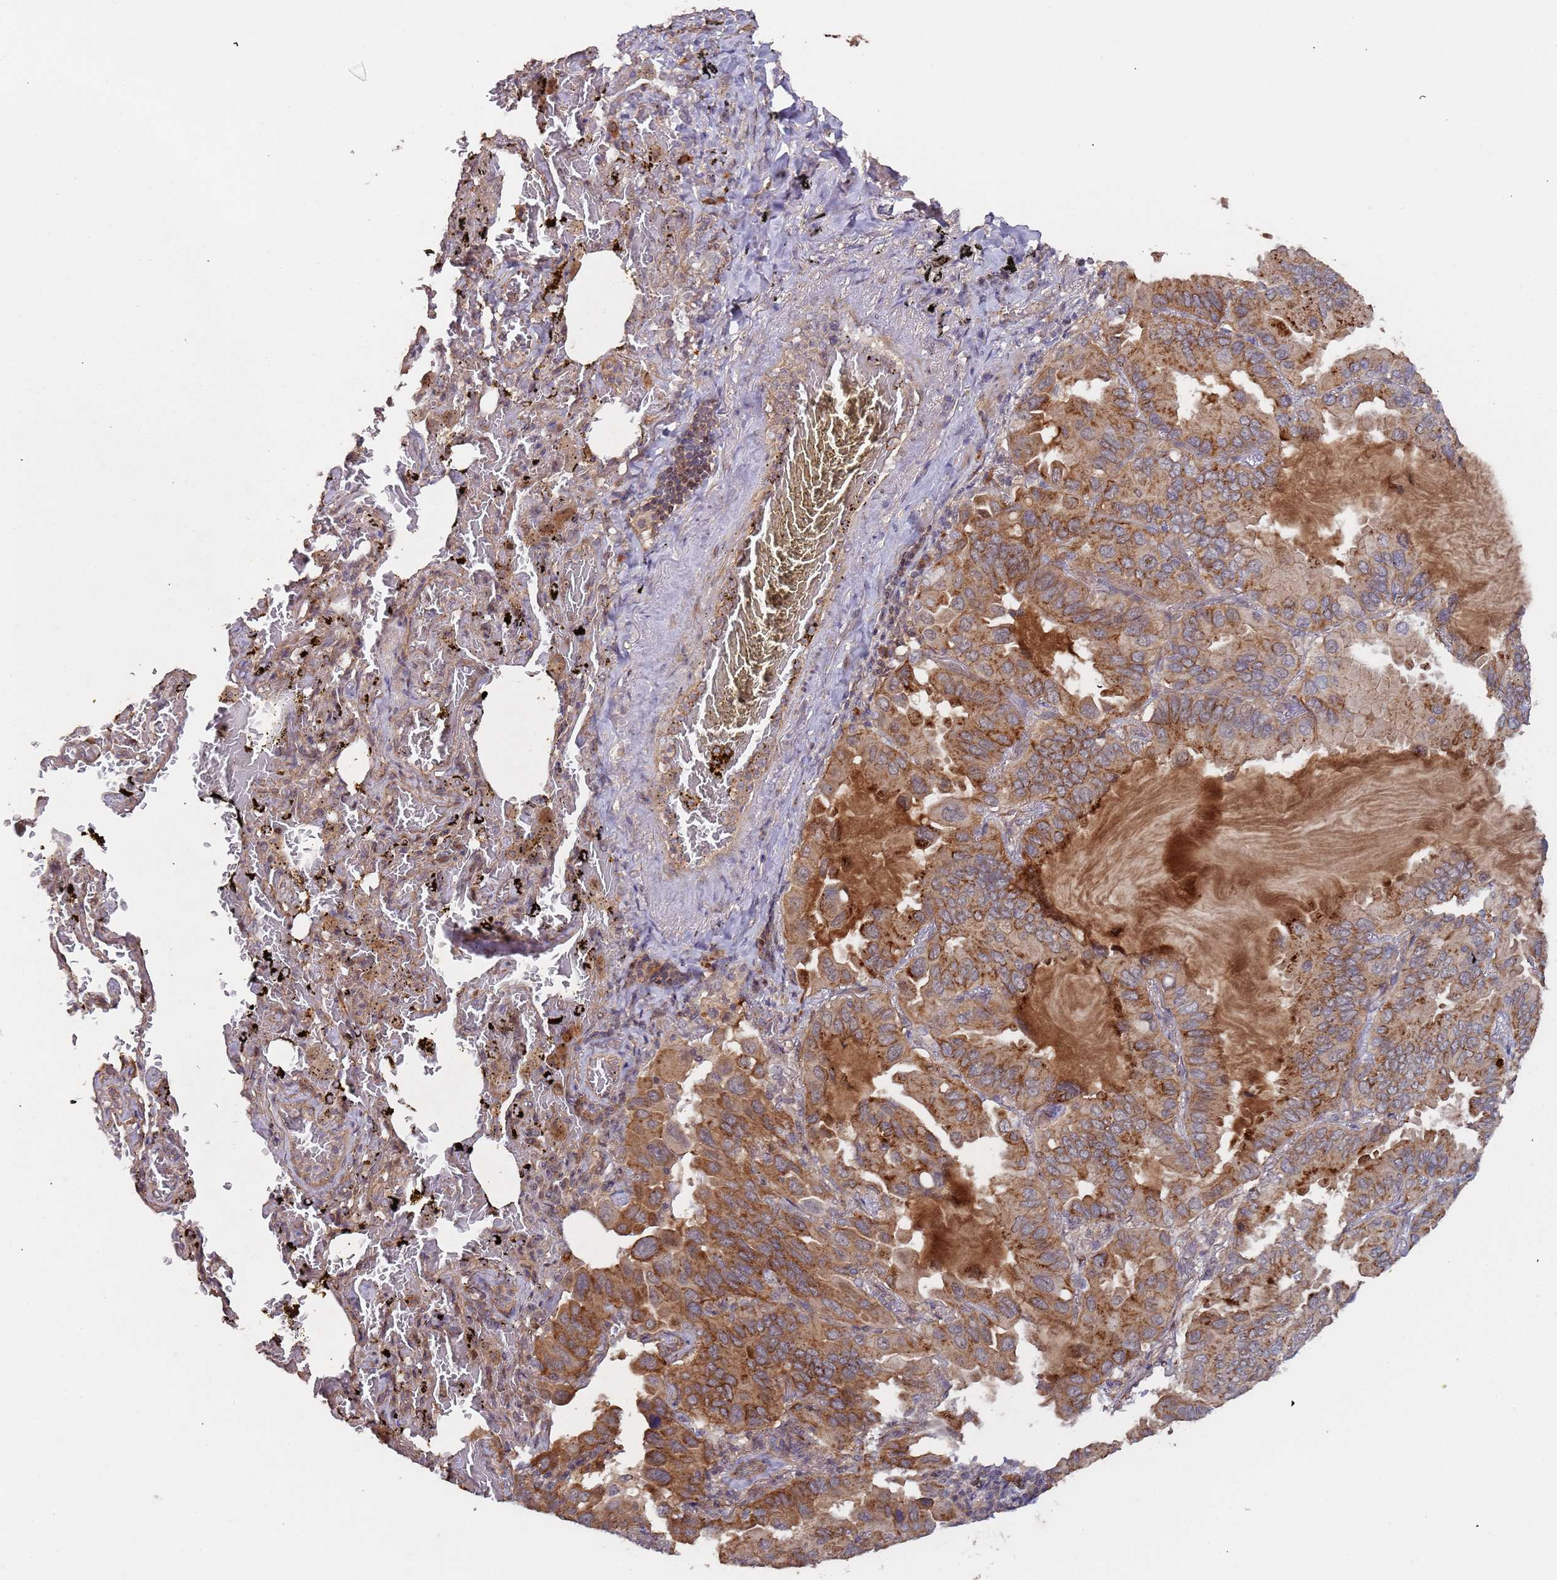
{"staining": {"intensity": "moderate", "quantity": ">75%", "location": "cytoplasmic/membranous"}, "tissue": "lung cancer", "cell_type": "Tumor cells", "image_type": "cancer", "snomed": [{"axis": "morphology", "description": "Adenocarcinoma, NOS"}, {"axis": "topography", "description": "Lung"}], "caption": "Immunohistochemical staining of human adenocarcinoma (lung) reveals medium levels of moderate cytoplasmic/membranous protein expression in about >75% of tumor cells.", "gene": "KANSL1L", "patient": {"sex": "male", "age": 64}}